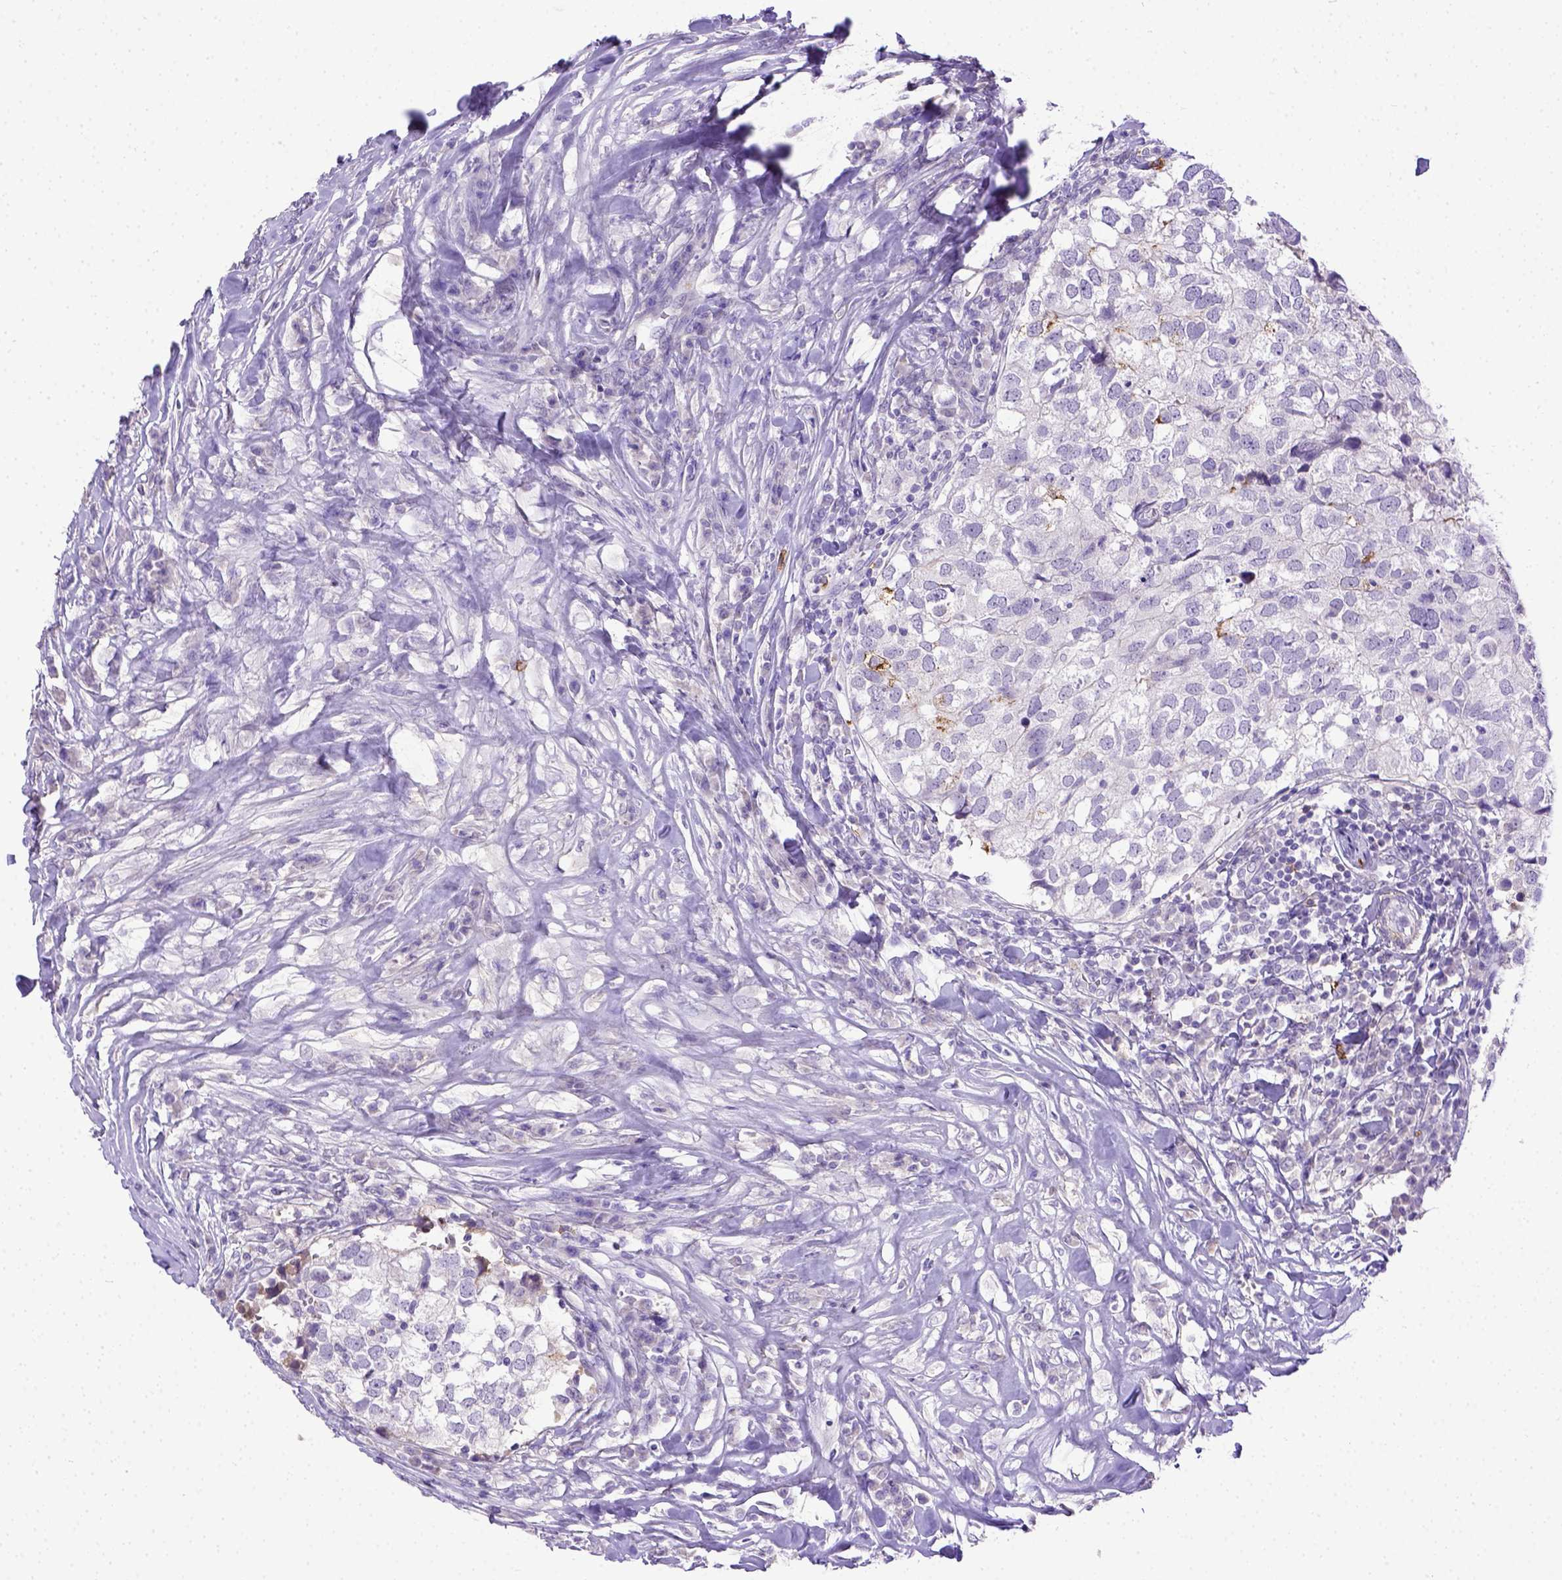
{"staining": {"intensity": "negative", "quantity": "none", "location": "none"}, "tissue": "breast cancer", "cell_type": "Tumor cells", "image_type": "cancer", "snomed": [{"axis": "morphology", "description": "Duct carcinoma"}, {"axis": "topography", "description": "Breast"}], "caption": "Invasive ductal carcinoma (breast) stained for a protein using immunohistochemistry (IHC) exhibits no staining tumor cells.", "gene": "B3GAT1", "patient": {"sex": "female", "age": 30}}